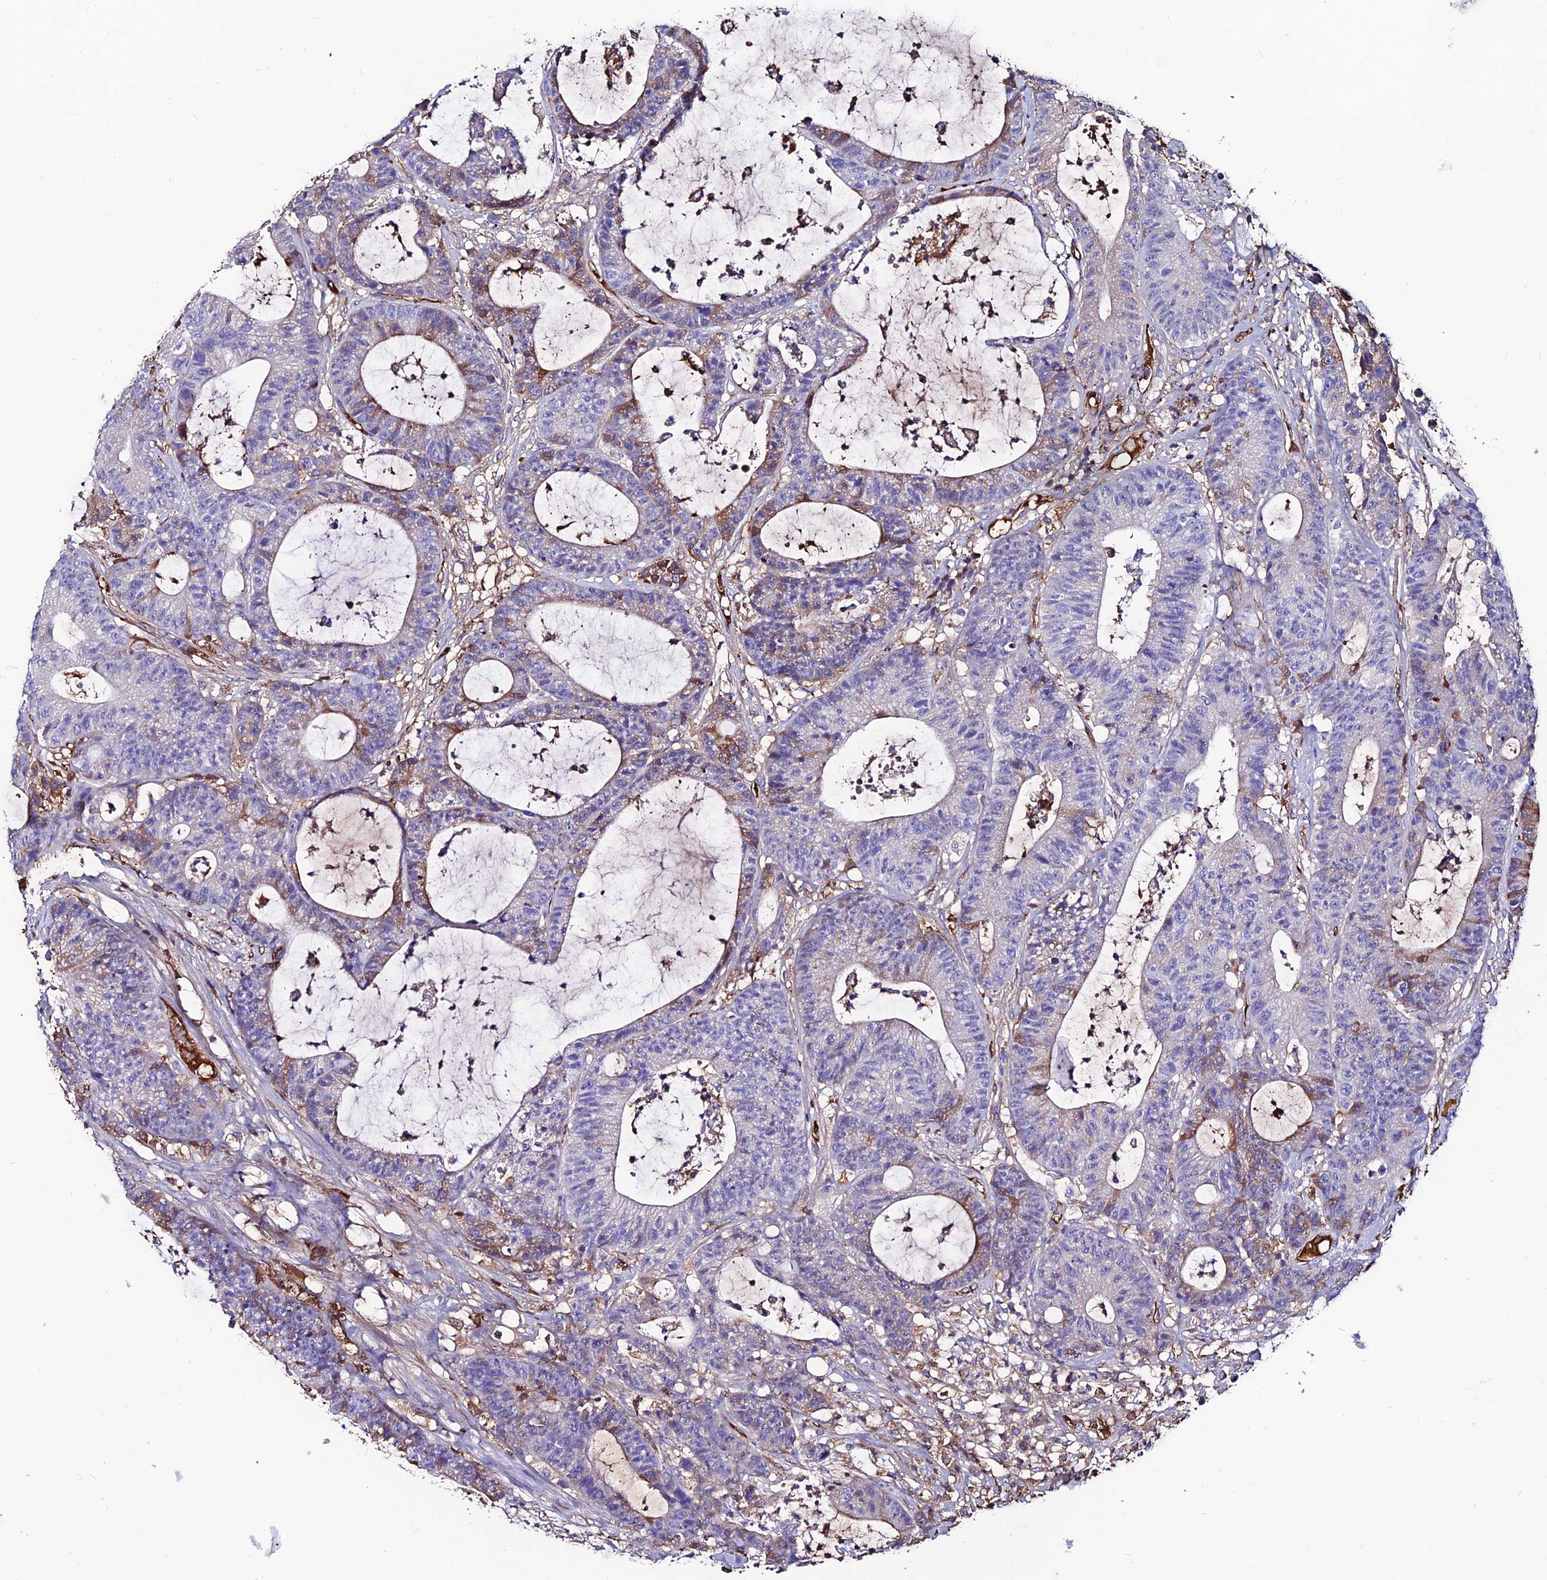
{"staining": {"intensity": "negative", "quantity": "none", "location": "none"}, "tissue": "colorectal cancer", "cell_type": "Tumor cells", "image_type": "cancer", "snomed": [{"axis": "morphology", "description": "Adenocarcinoma, NOS"}, {"axis": "topography", "description": "Colon"}], "caption": "This is an IHC image of human colorectal cancer (adenocarcinoma). There is no staining in tumor cells.", "gene": "SLC25A16", "patient": {"sex": "female", "age": 84}}